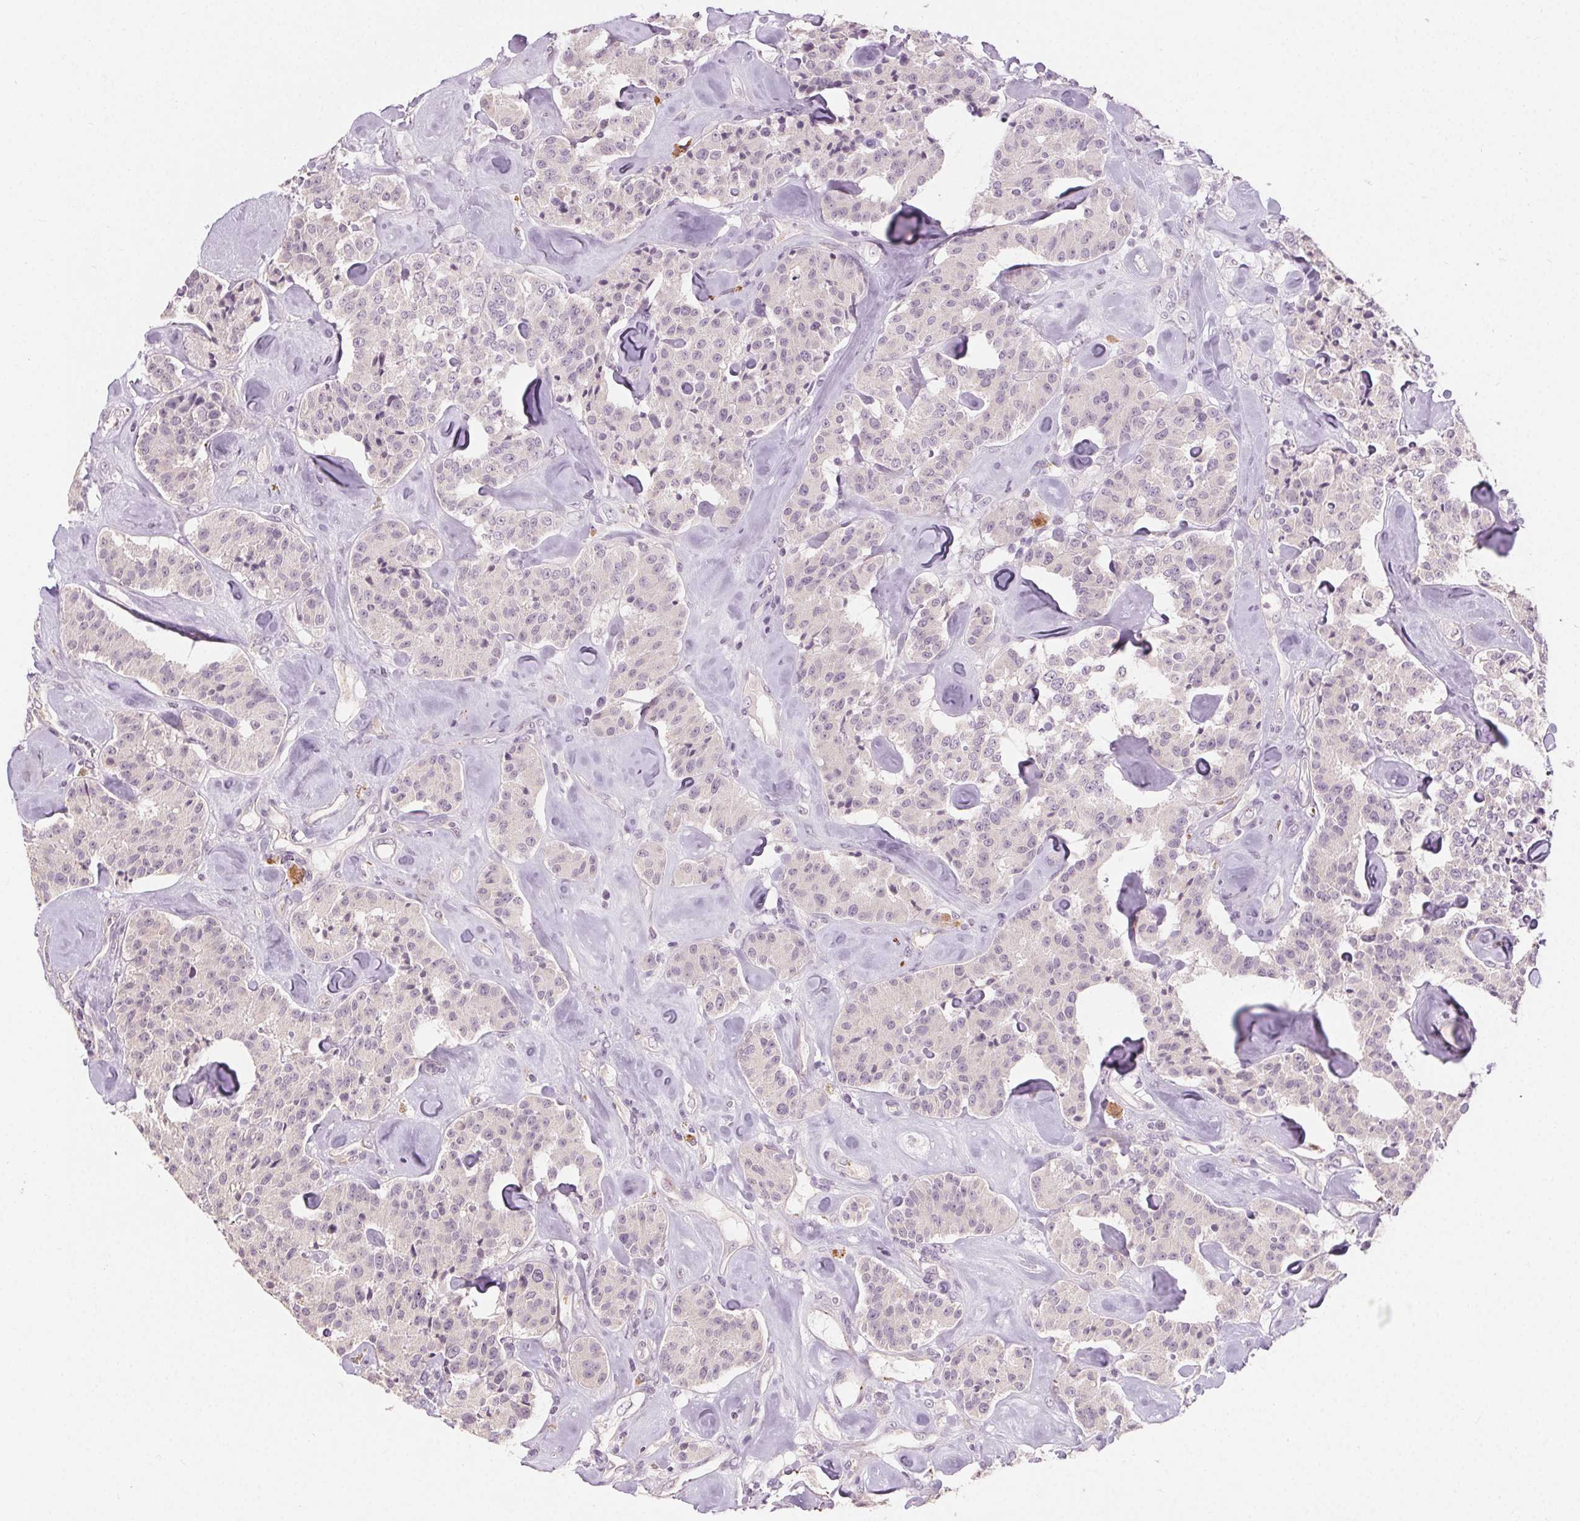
{"staining": {"intensity": "negative", "quantity": "none", "location": "none"}, "tissue": "carcinoid", "cell_type": "Tumor cells", "image_type": "cancer", "snomed": [{"axis": "morphology", "description": "Carcinoid, malignant, NOS"}, {"axis": "topography", "description": "Pancreas"}], "caption": "Protein analysis of carcinoid (malignant) exhibits no significant staining in tumor cells. Brightfield microscopy of immunohistochemistry (IHC) stained with DAB (brown) and hematoxylin (blue), captured at high magnification.", "gene": "CLTRN", "patient": {"sex": "male", "age": 41}}